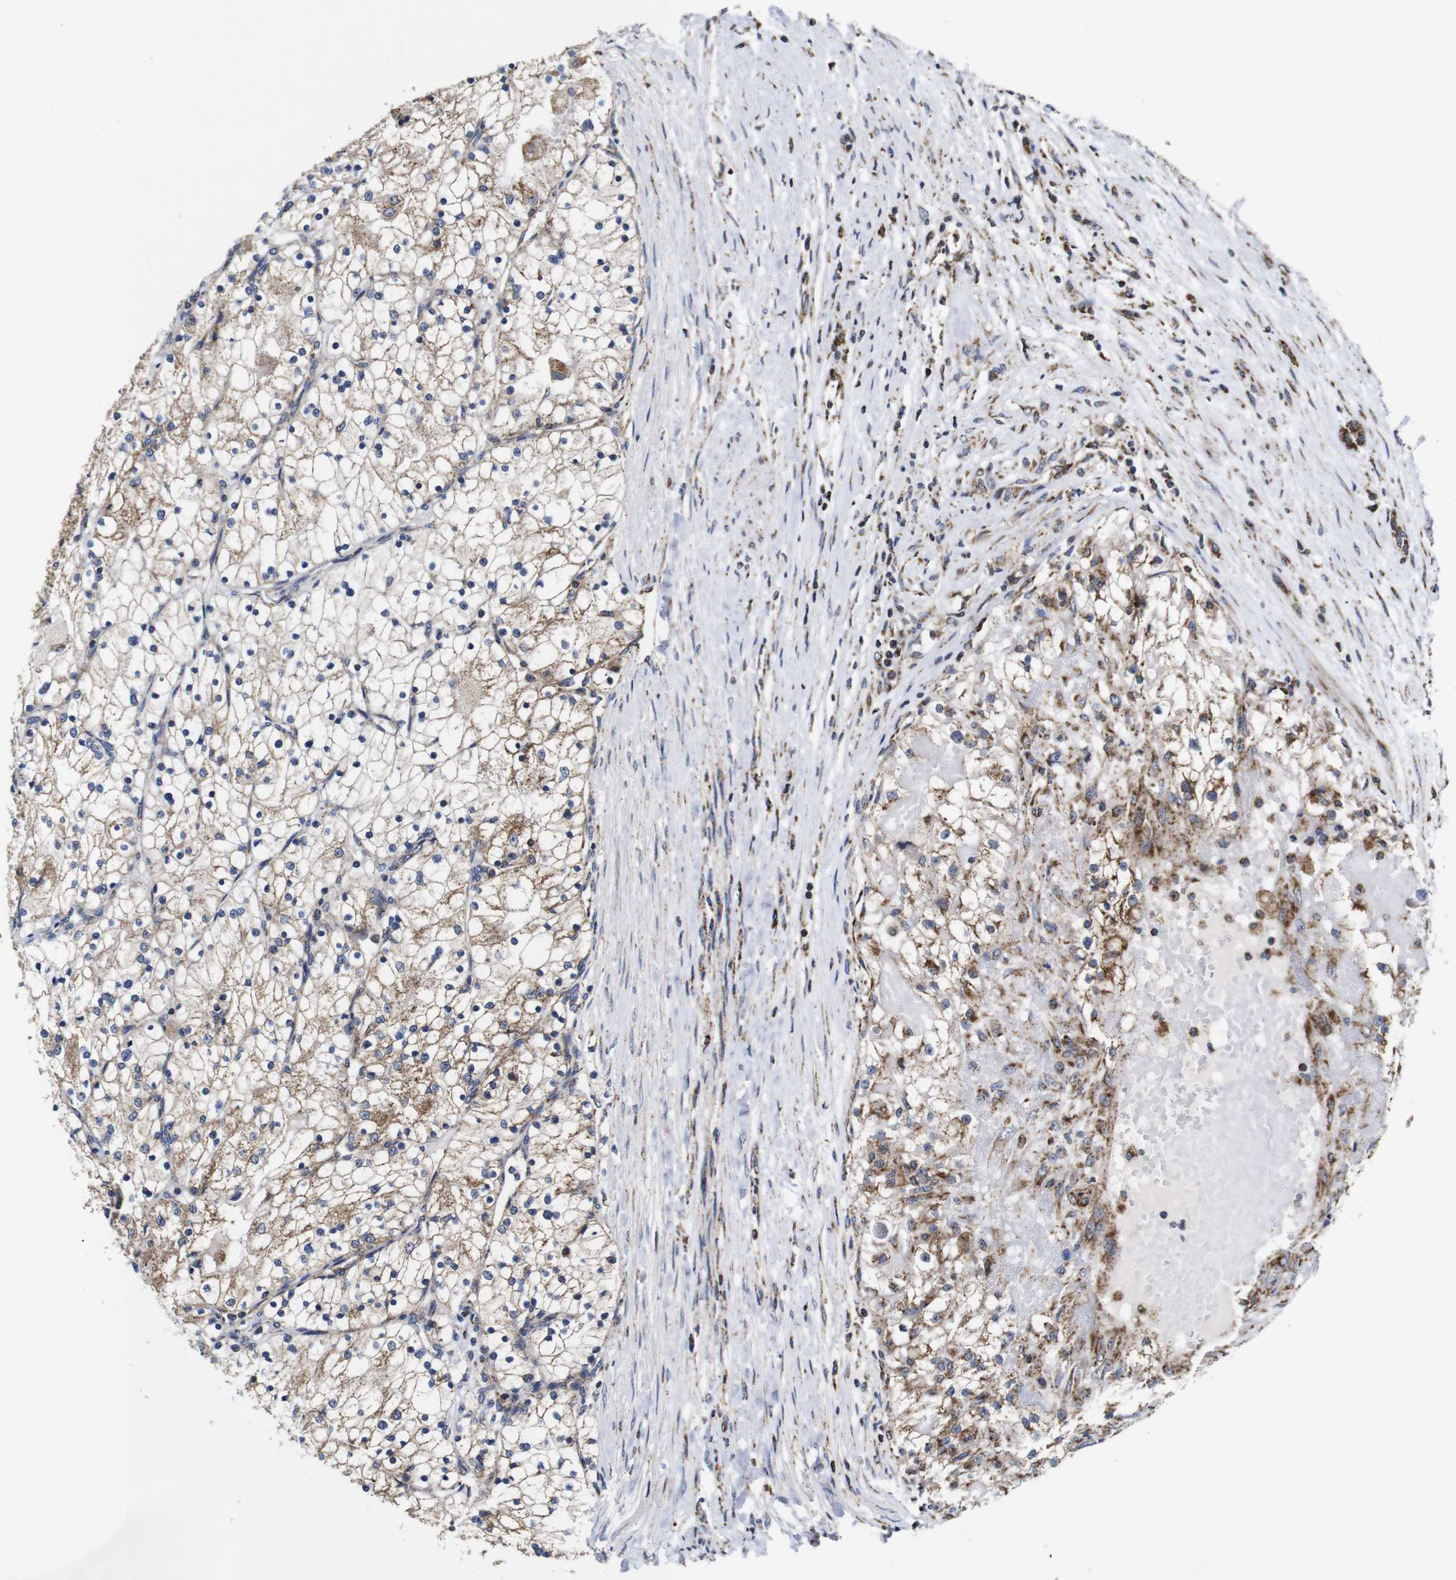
{"staining": {"intensity": "moderate", "quantity": "25%-75%", "location": "cytoplasmic/membranous"}, "tissue": "renal cancer", "cell_type": "Tumor cells", "image_type": "cancer", "snomed": [{"axis": "morphology", "description": "Adenocarcinoma, NOS"}, {"axis": "topography", "description": "Kidney"}], "caption": "About 25%-75% of tumor cells in human renal cancer (adenocarcinoma) reveal moderate cytoplasmic/membranous protein staining as visualized by brown immunohistochemical staining.", "gene": "C17orf80", "patient": {"sex": "male", "age": 68}}